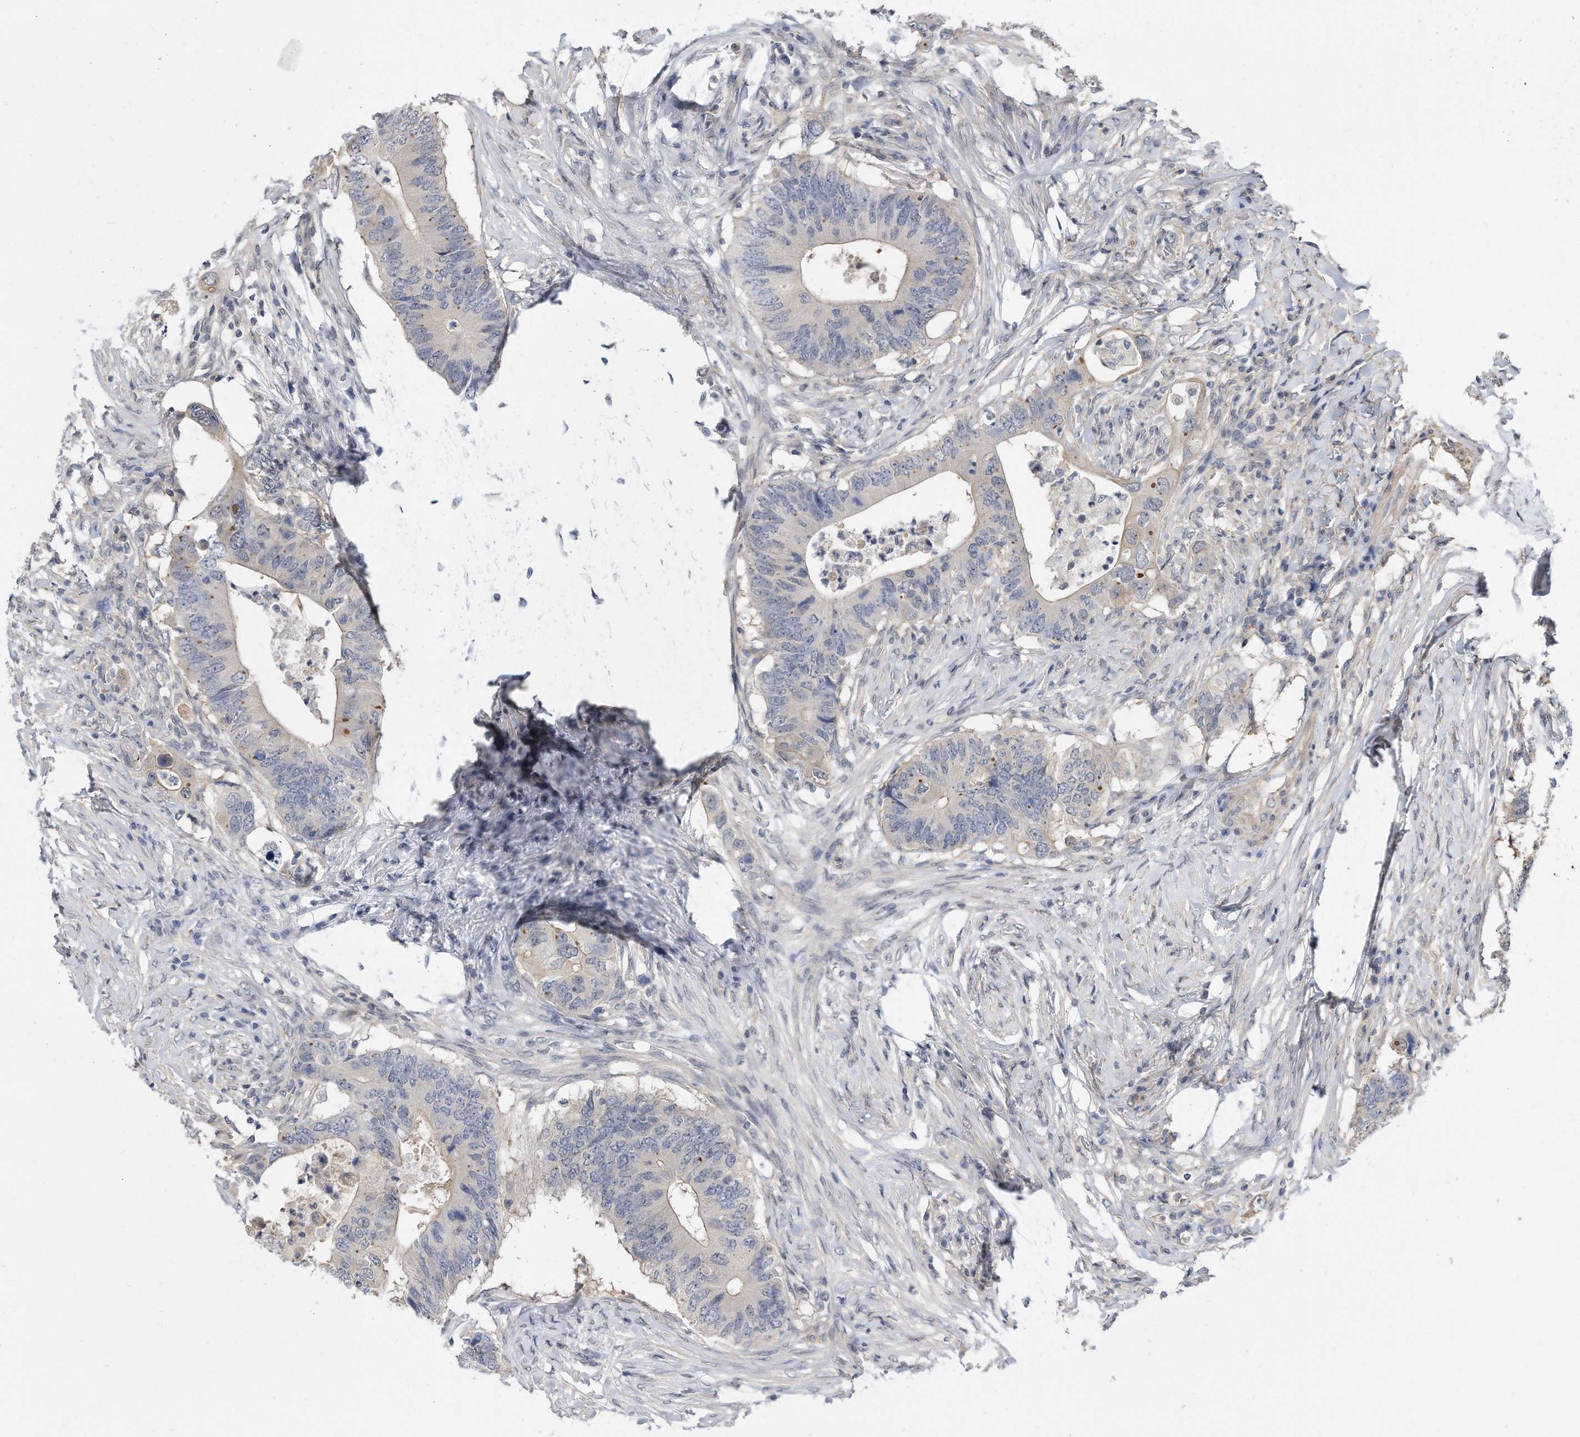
{"staining": {"intensity": "negative", "quantity": "none", "location": "none"}, "tissue": "colorectal cancer", "cell_type": "Tumor cells", "image_type": "cancer", "snomed": [{"axis": "morphology", "description": "Adenocarcinoma, NOS"}, {"axis": "topography", "description": "Colon"}], "caption": "Immunohistochemical staining of human adenocarcinoma (colorectal) exhibits no significant staining in tumor cells.", "gene": "TCP1", "patient": {"sex": "male", "age": 71}}